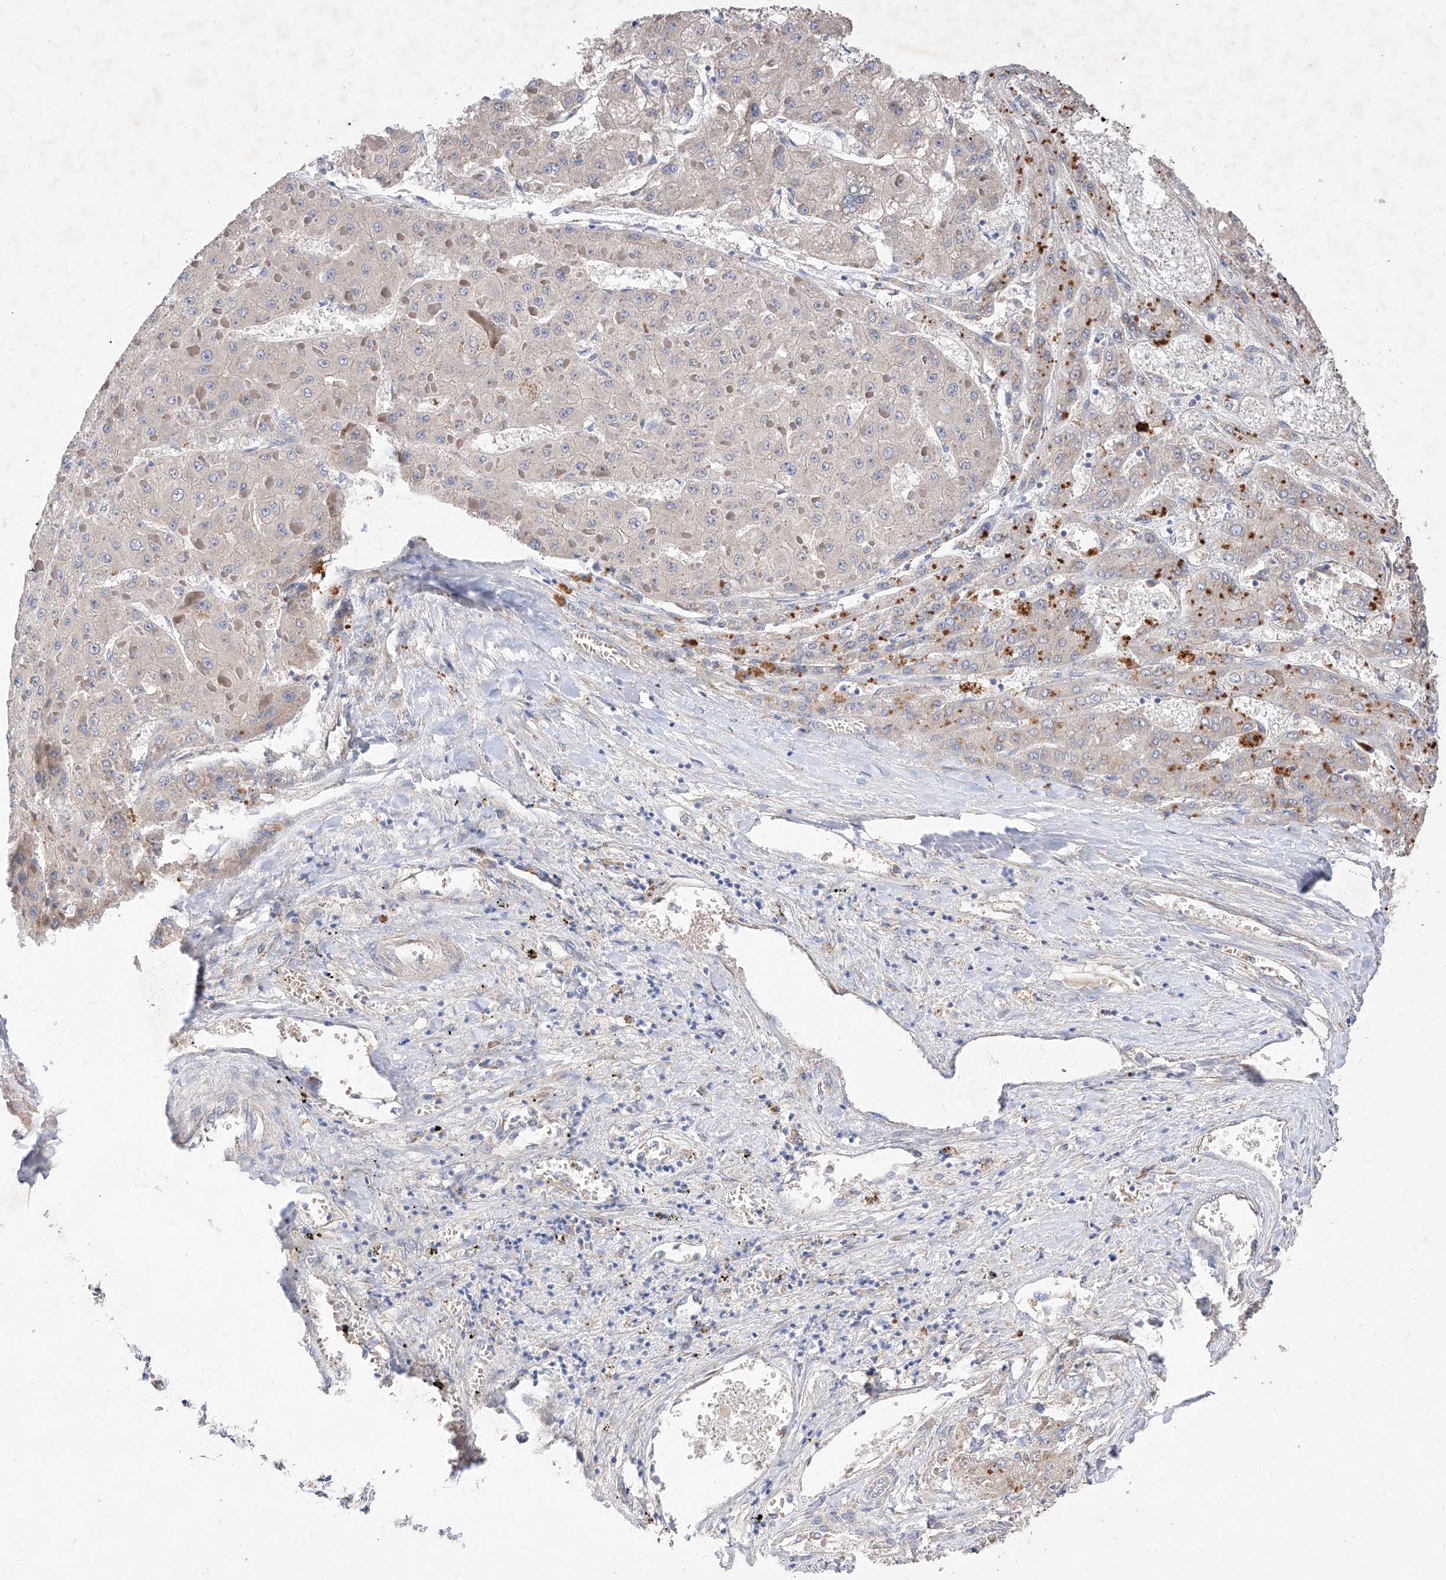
{"staining": {"intensity": "negative", "quantity": "none", "location": "none"}, "tissue": "liver cancer", "cell_type": "Tumor cells", "image_type": "cancer", "snomed": [{"axis": "morphology", "description": "Carcinoma, Hepatocellular, NOS"}, {"axis": "topography", "description": "Liver"}], "caption": "Liver cancer was stained to show a protein in brown. There is no significant positivity in tumor cells.", "gene": "DIRAS3", "patient": {"sex": "female", "age": 73}}